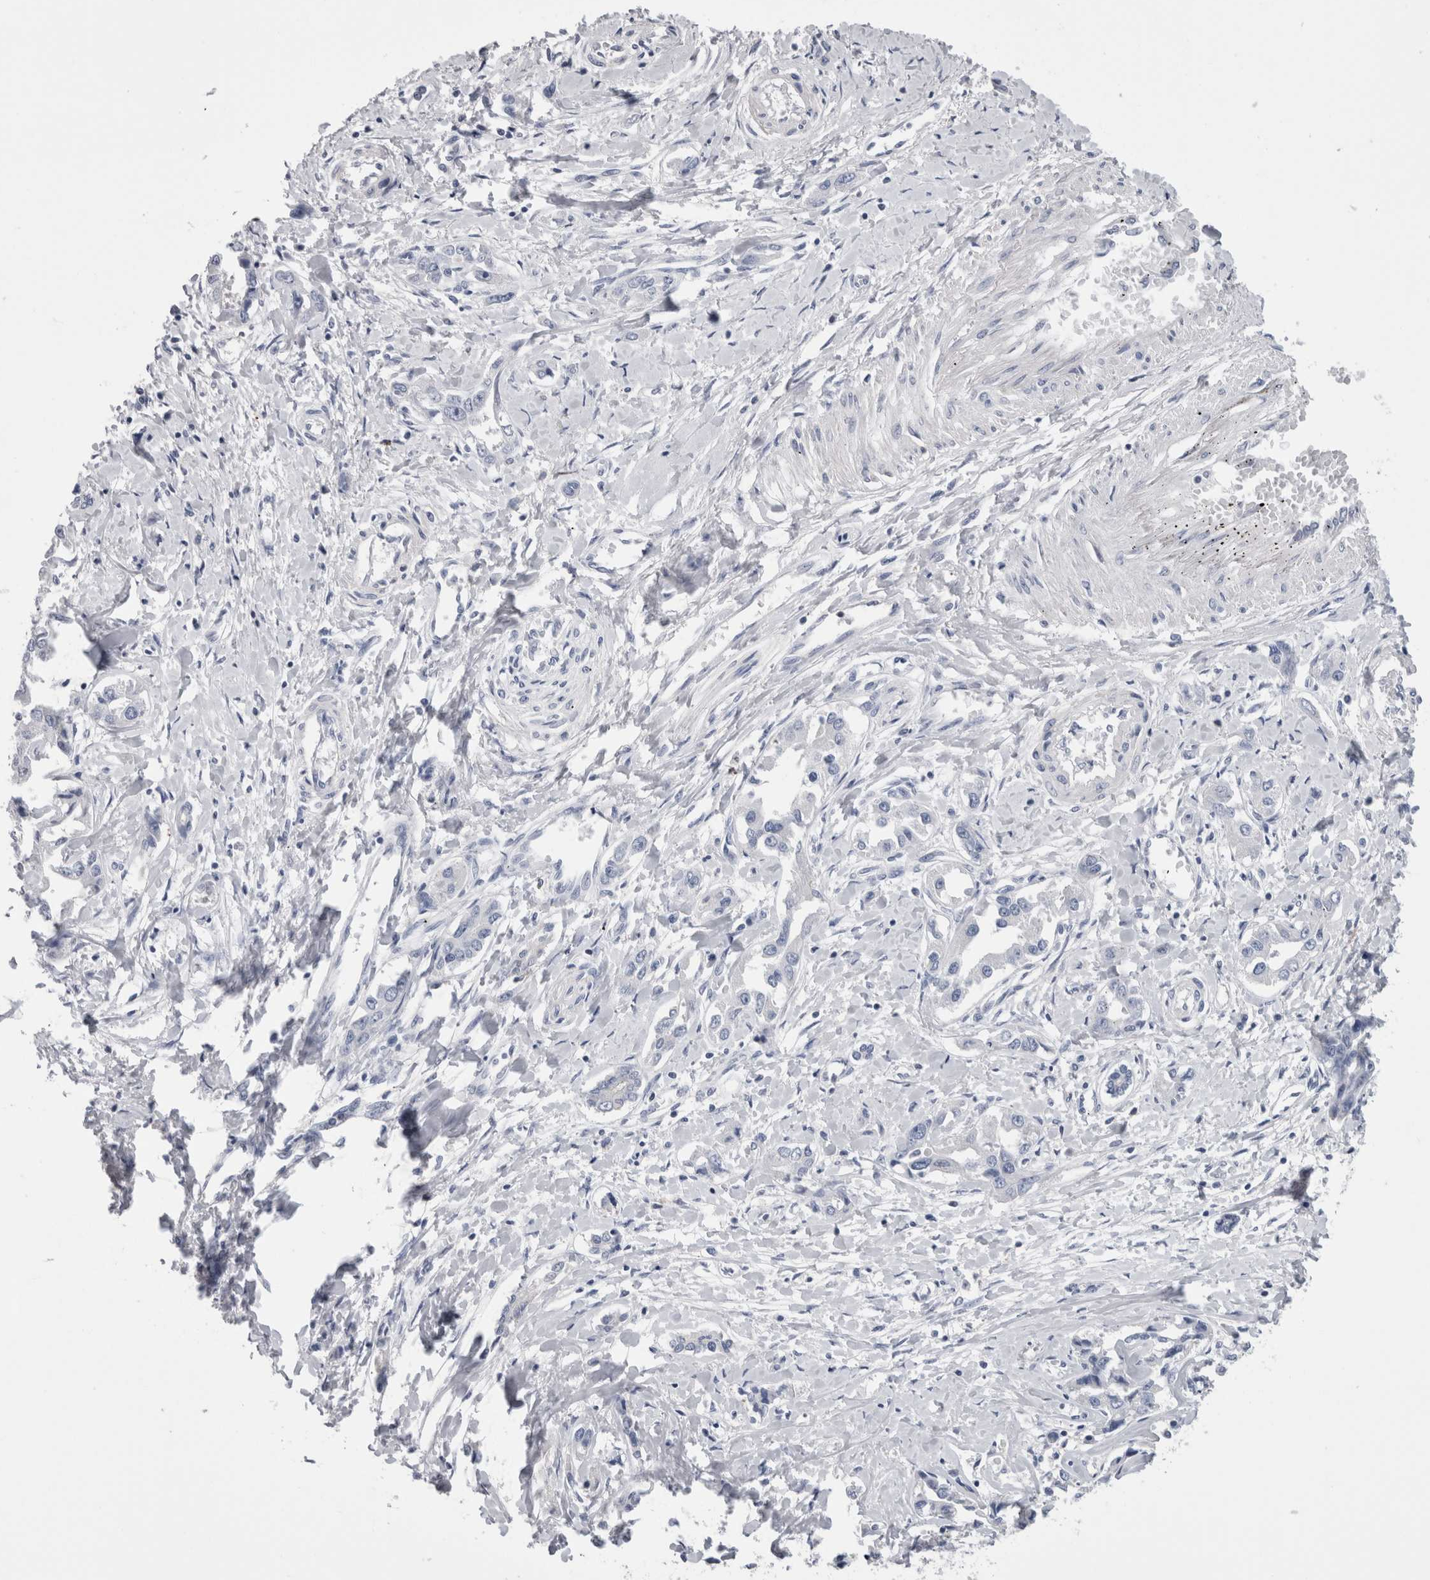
{"staining": {"intensity": "negative", "quantity": "none", "location": "none"}, "tissue": "liver cancer", "cell_type": "Tumor cells", "image_type": "cancer", "snomed": [{"axis": "morphology", "description": "Cholangiocarcinoma"}, {"axis": "topography", "description": "Liver"}], "caption": "Image shows no protein staining in tumor cells of liver cancer tissue.", "gene": "DCTN6", "patient": {"sex": "male", "age": 59}}